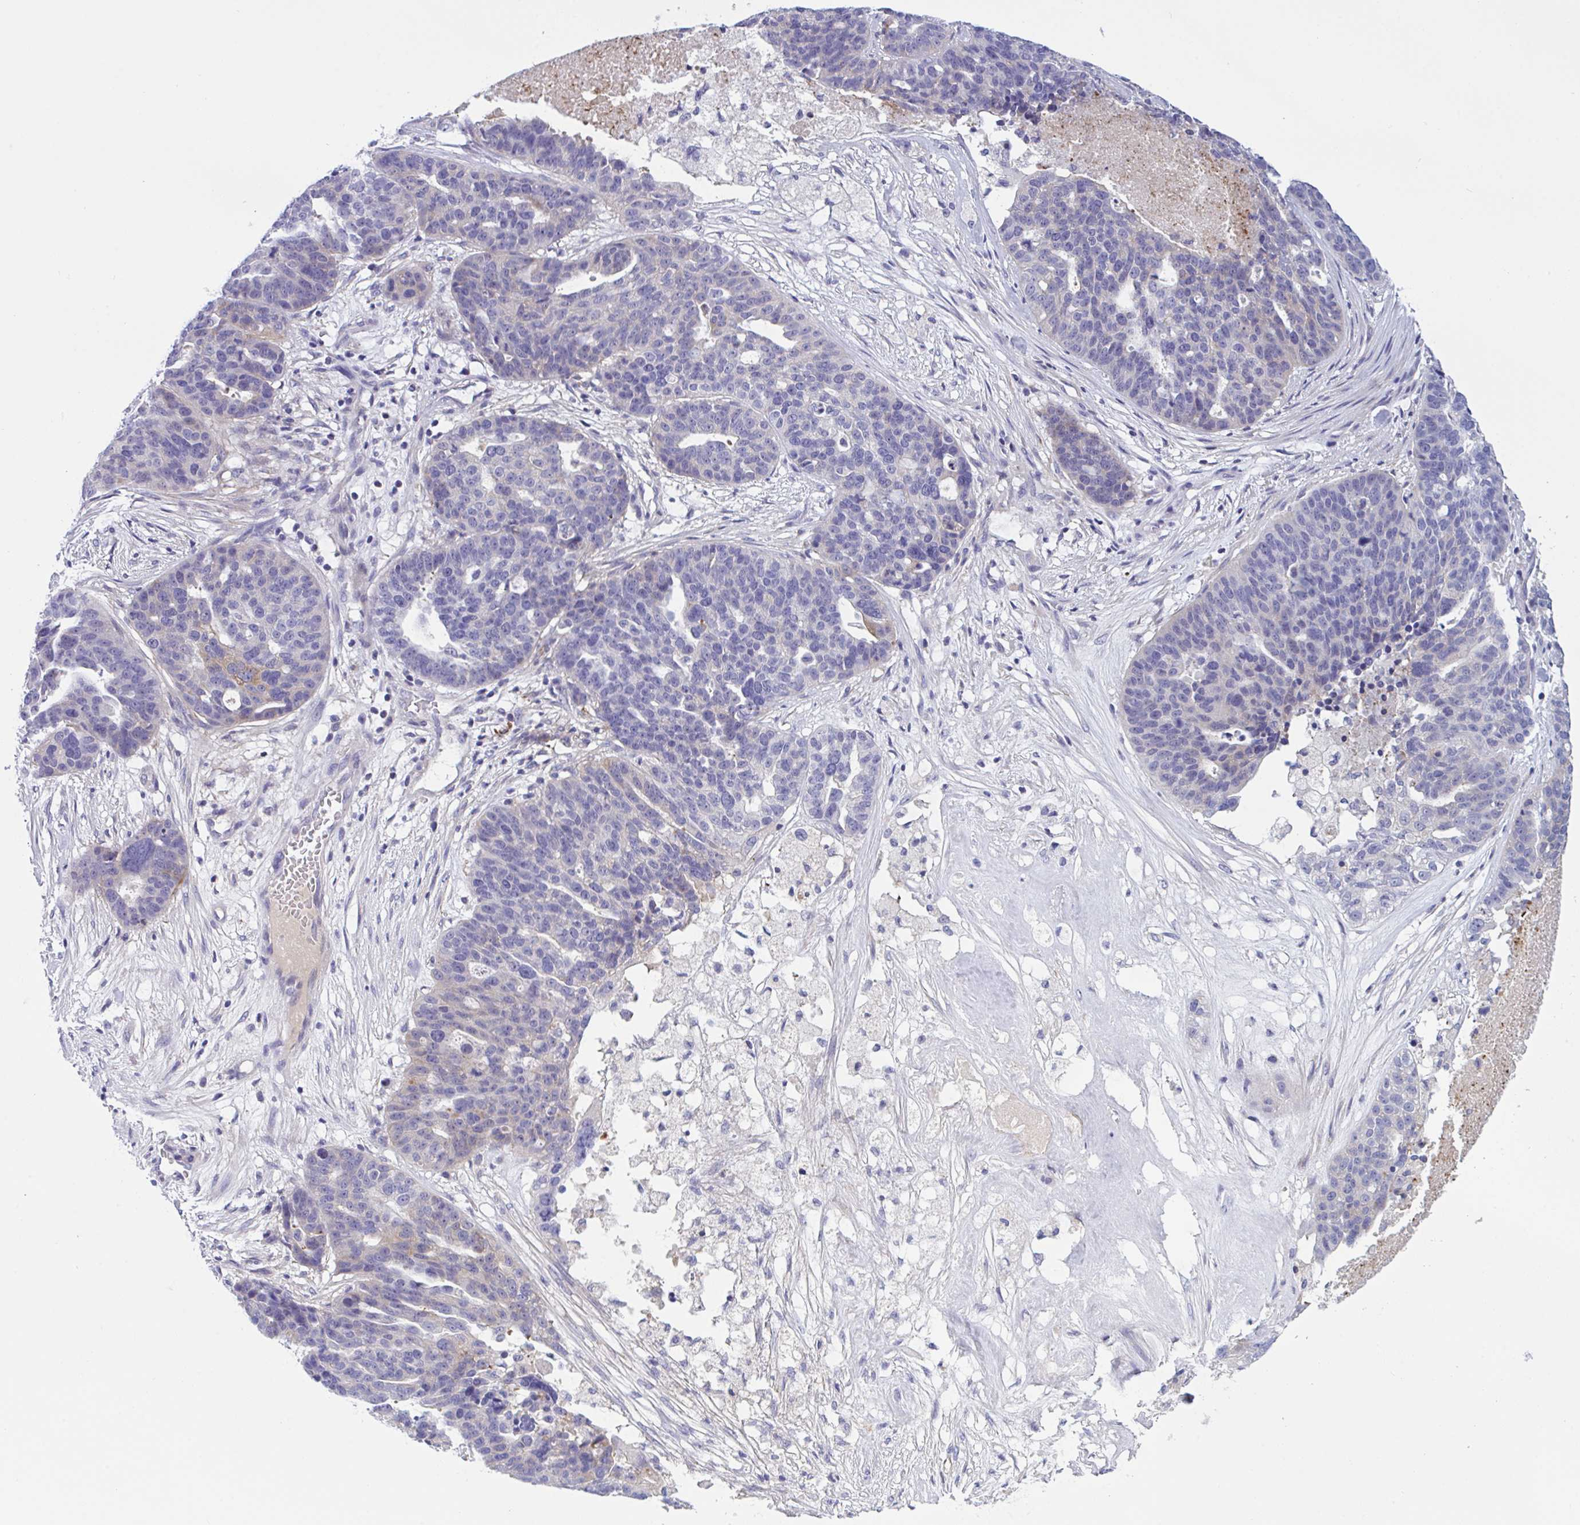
{"staining": {"intensity": "negative", "quantity": "none", "location": "none"}, "tissue": "ovarian cancer", "cell_type": "Tumor cells", "image_type": "cancer", "snomed": [{"axis": "morphology", "description": "Cystadenocarcinoma, serous, NOS"}, {"axis": "topography", "description": "Ovary"}], "caption": "A histopathology image of ovarian serous cystadenocarcinoma stained for a protein exhibits no brown staining in tumor cells.", "gene": "MS4A14", "patient": {"sex": "female", "age": 59}}